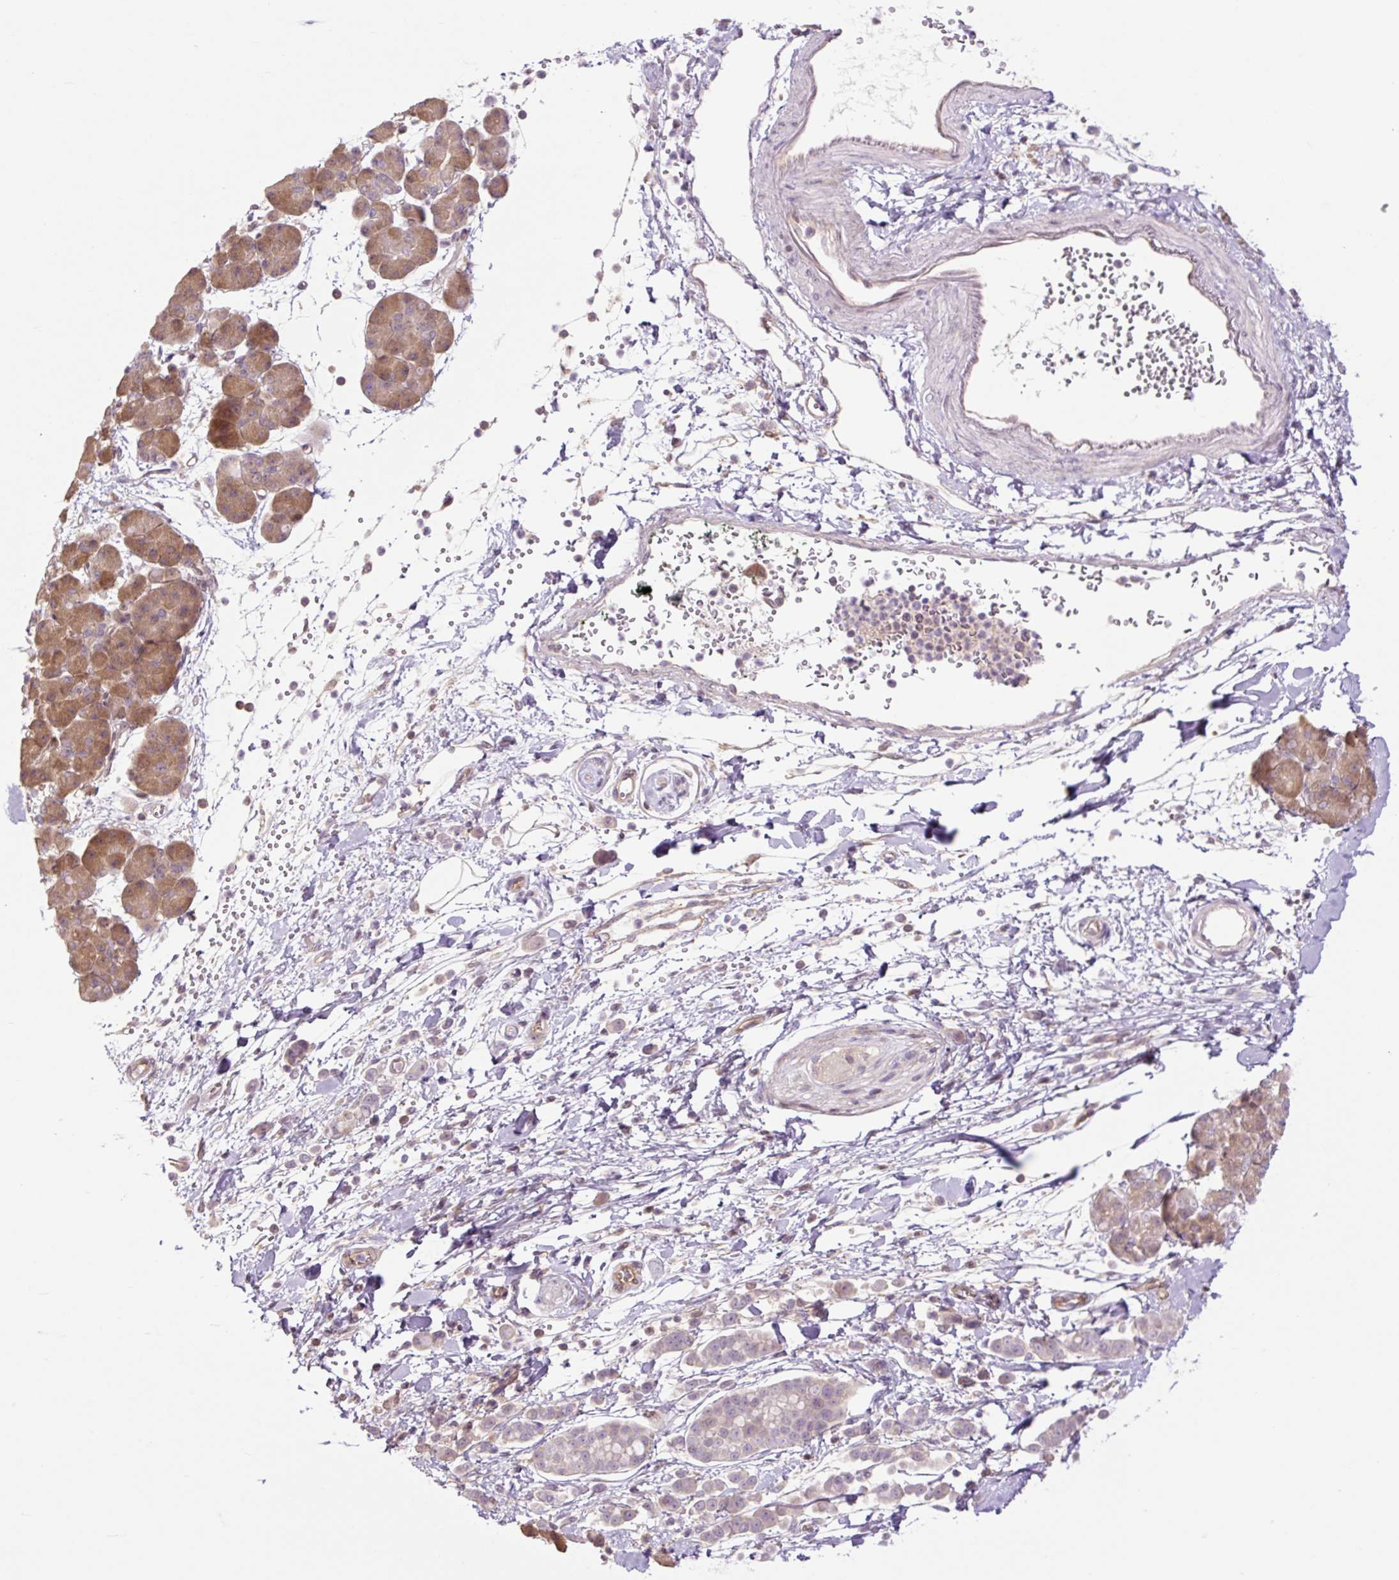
{"staining": {"intensity": "negative", "quantity": "none", "location": "none"}, "tissue": "pancreatic cancer", "cell_type": "Tumor cells", "image_type": "cancer", "snomed": [{"axis": "morphology", "description": "Normal tissue, NOS"}, {"axis": "morphology", "description": "Adenocarcinoma, NOS"}, {"axis": "topography", "description": "Pancreas"}], "caption": "Micrograph shows no protein positivity in tumor cells of pancreatic cancer (adenocarcinoma) tissue. (Brightfield microscopy of DAB (3,3'-diaminobenzidine) IHC at high magnification).", "gene": "TPT1", "patient": {"sex": "female", "age": 64}}